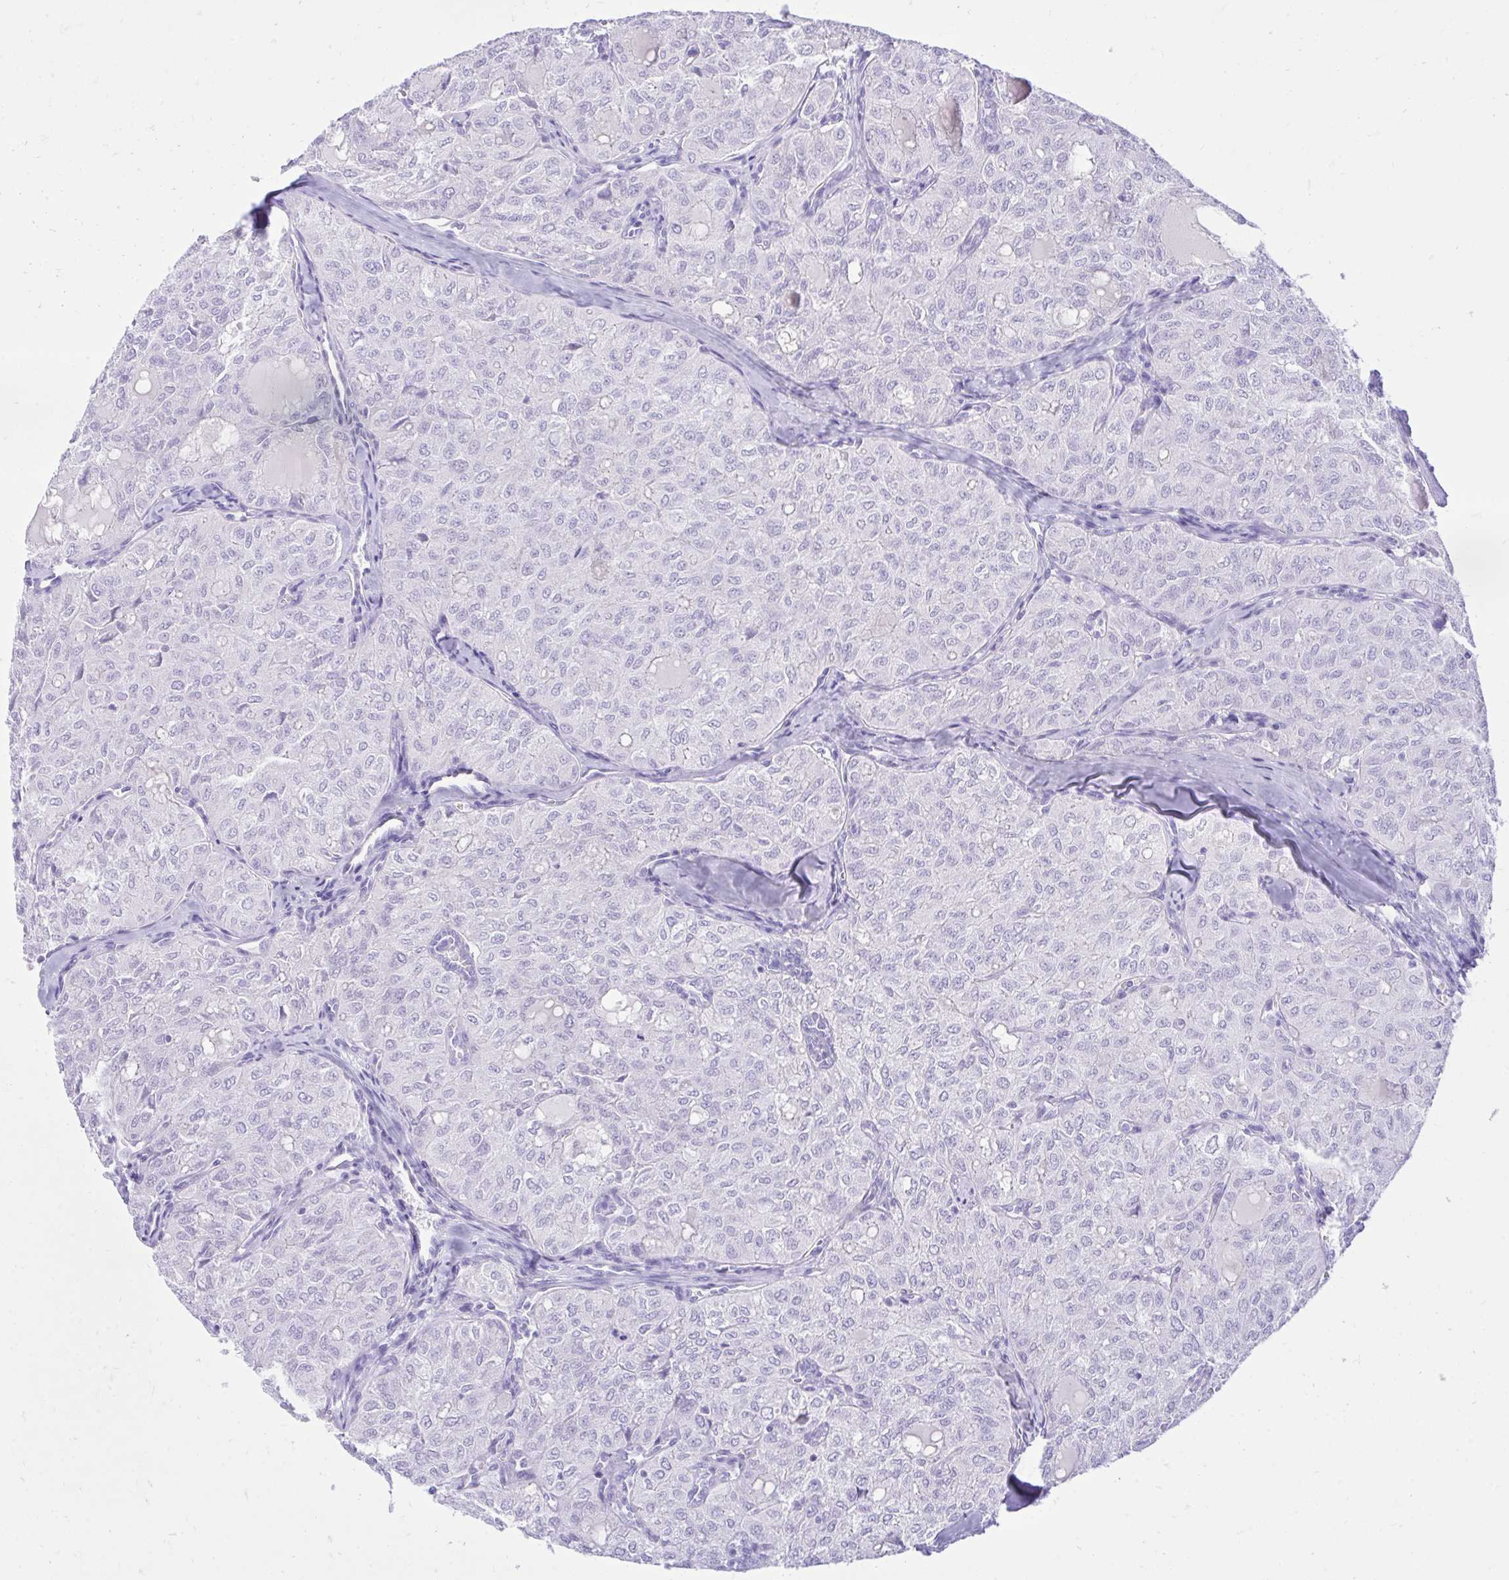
{"staining": {"intensity": "negative", "quantity": "none", "location": "none"}, "tissue": "thyroid cancer", "cell_type": "Tumor cells", "image_type": "cancer", "snomed": [{"axis": "morphology", "description": "Follicular adenoma carcinoma, NOS"}, {"axis": "topography", "description": "Thyroid gland"}], "caption": "This is an IHC micrograph of human thyroid cancer (follicular adenoma carcinoma). There is no positivity in tumor cells.", "gene": "KCNN4", "patient": {"sex": "male", "age": 75}}